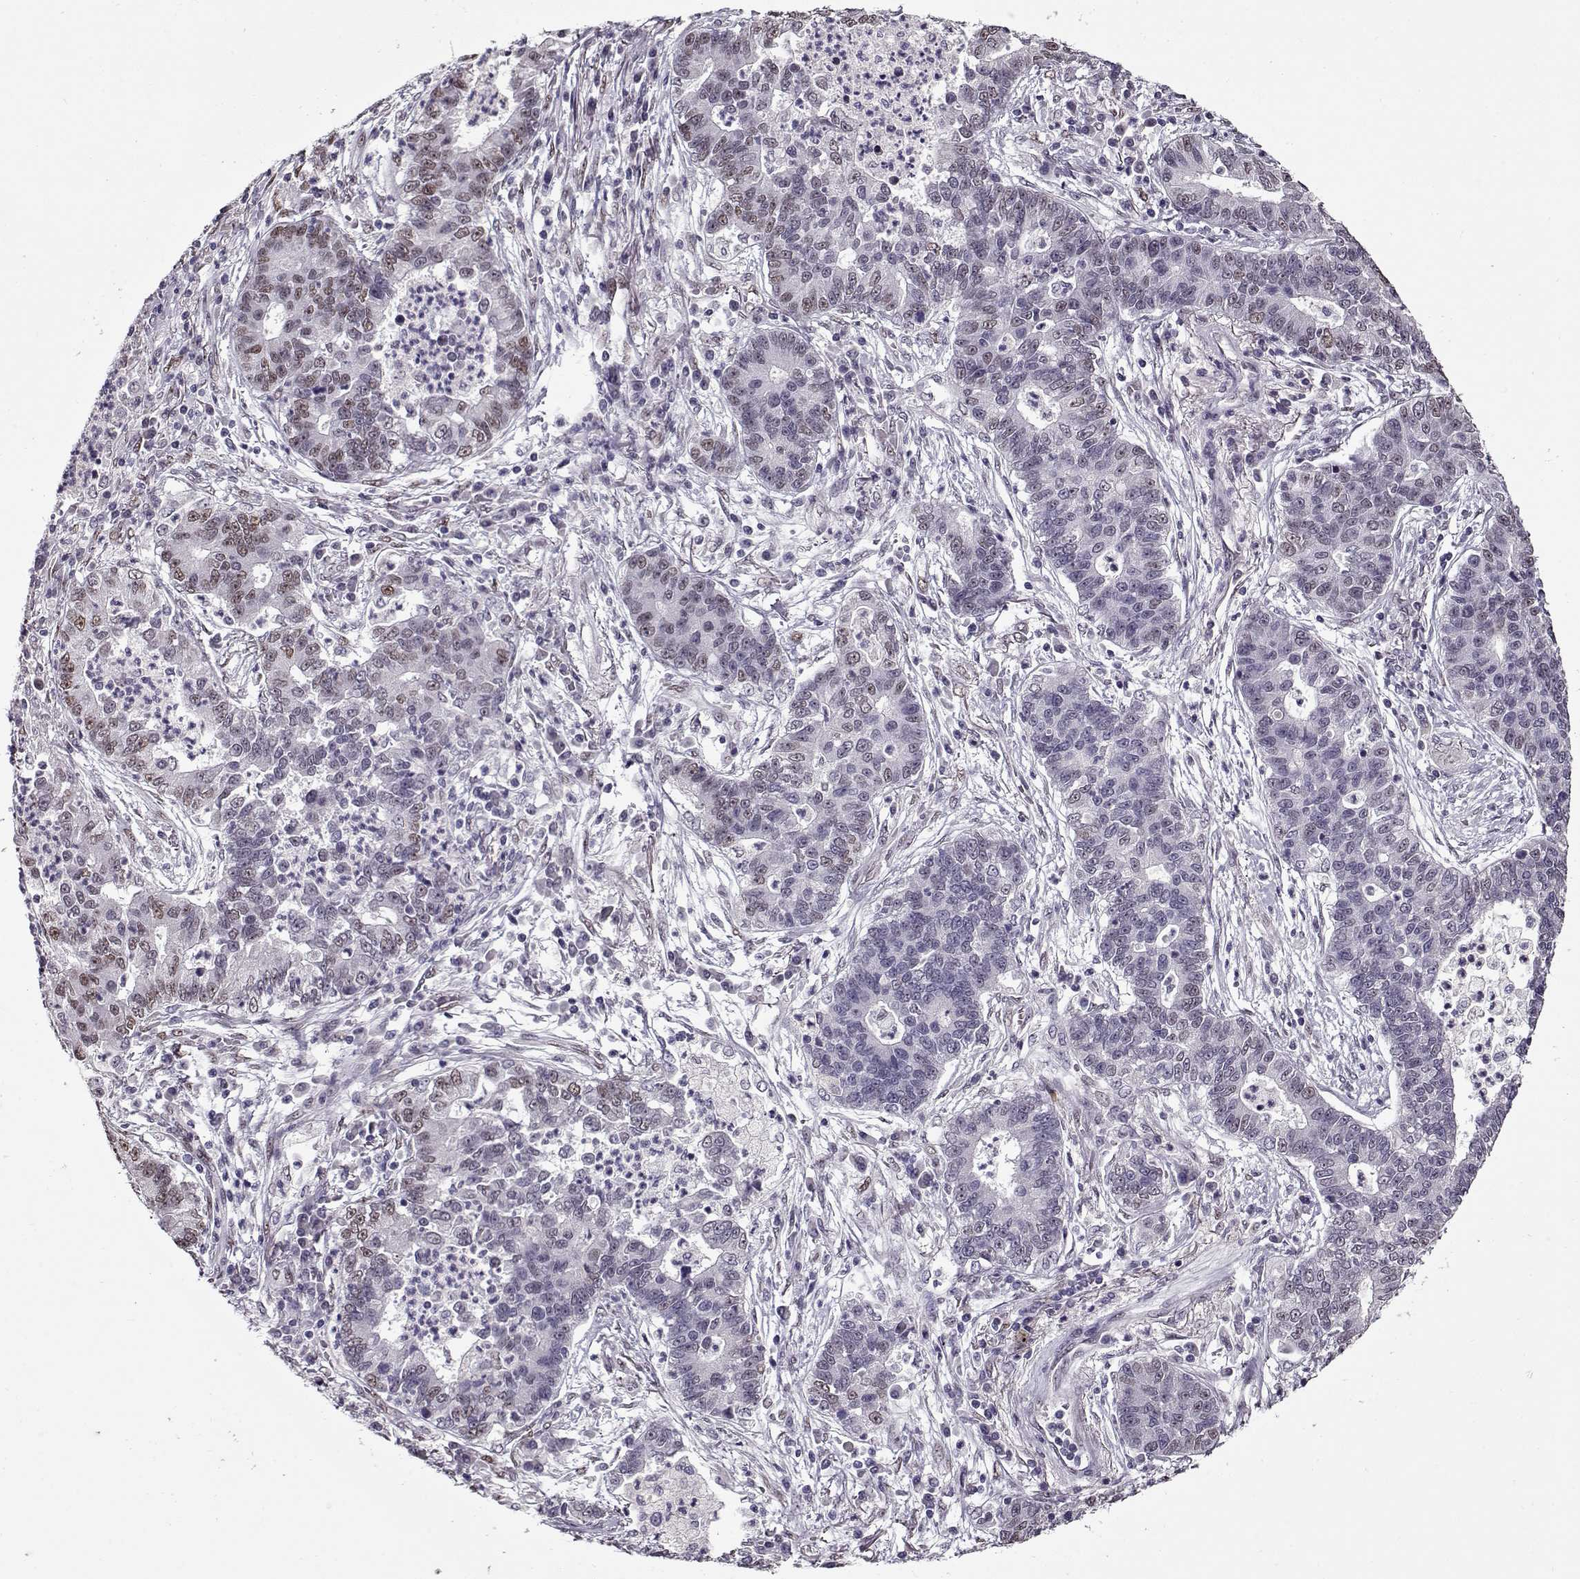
{"staining": {"intensity": "weak", "quantity": "<25%", "location": "nuclear"}, "tissue": "lung cancer", "cell_type": "Tumor cells", "image_type": "cancer", "snomed": [{"axis": "morphology", "description": "Adenocarcinoma, NOS"}, {"axis": "topography", "description": "Lung"}], "caption": "High power microscopy histopathology image of an immunohistochemistry (IHC) photomicrograph of adenocarcinoma (lung), revealing no significant staining in tumor cells.", "gene": "PRMT8", "patient": {"sex": "female", "age": 57}}